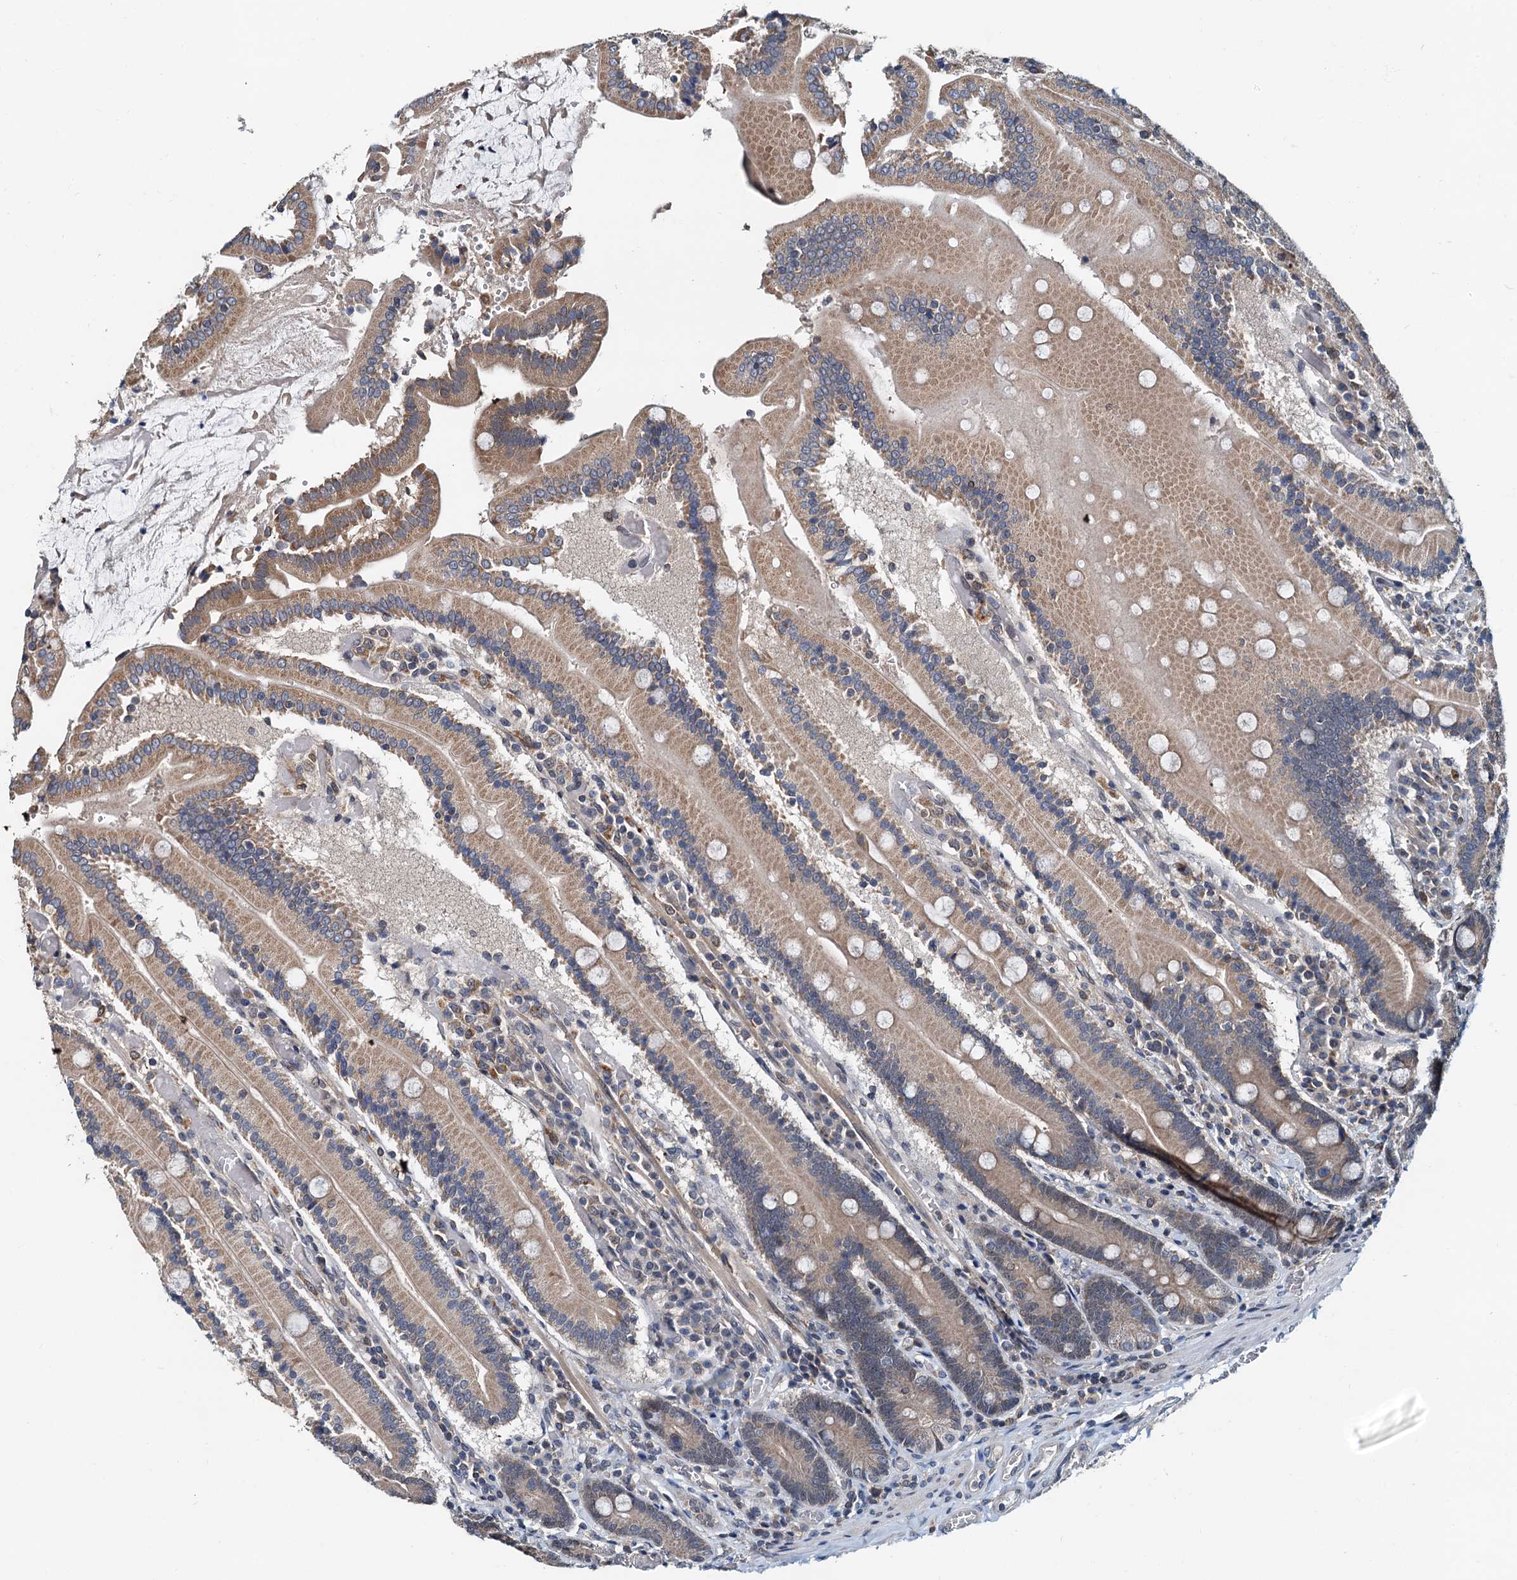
{"staining": {"intensity": "moderate", "quantity": ">75%", "location": "cytoplasmic/membranous"}, "tissue": "duodenum", "cell_type": "Glandular cells", "image_type": "normal", "snomed": [{"axis": "morphology", "description": "Normal tissue, NOS"}, {"axis": "topography", "description": "Duodenum"}], "caption": "This micrograph displays immunohistochemistry staining of normal duodenum, with medium moderate cytoplasmic/membranous positivity in approximately >75% of glandular cells.", "gene": "MCMBP", "patient": {"sex": "female", "age": 62}}